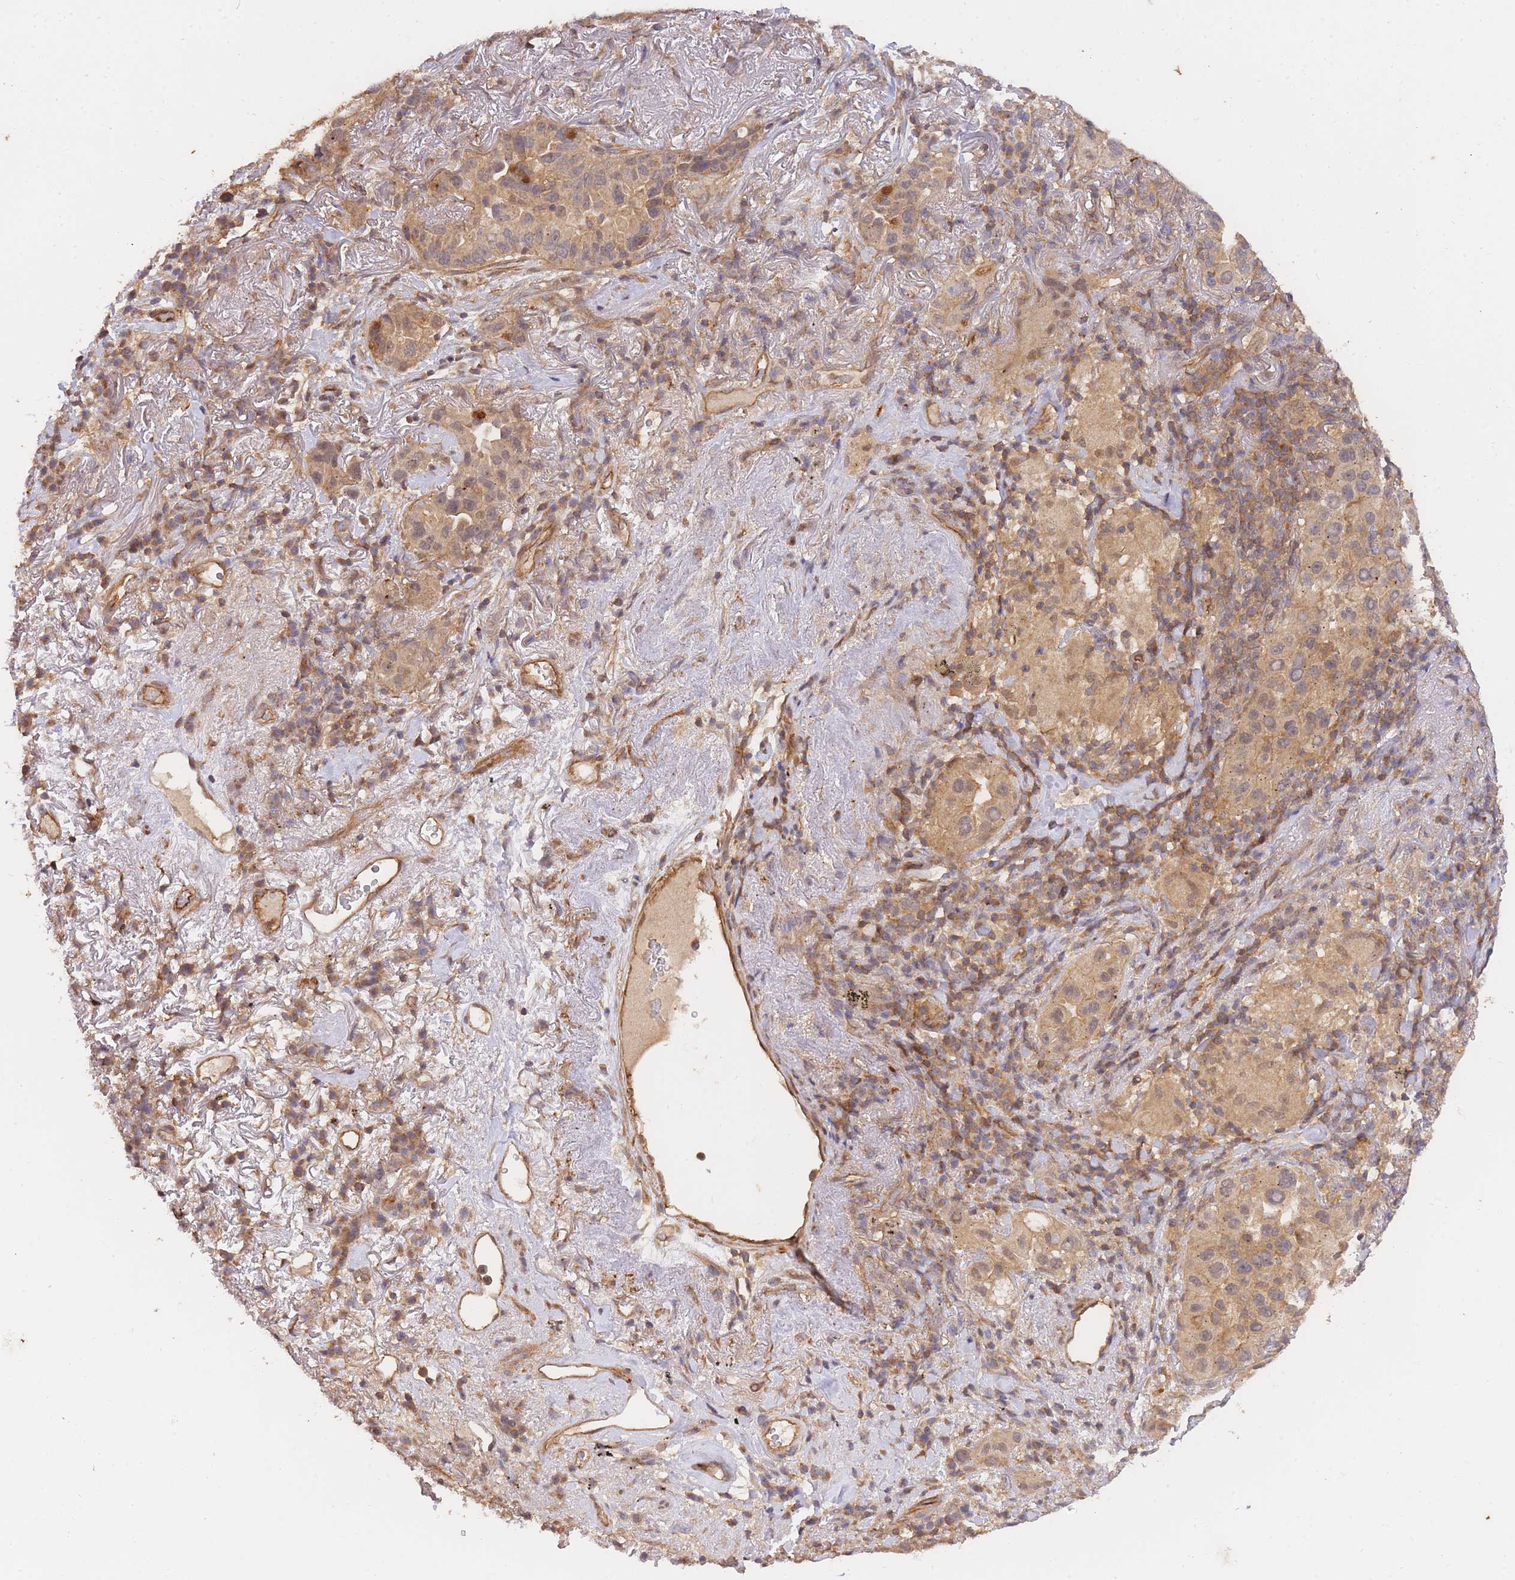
{"staining": {"intensity": "moderate", "quantity": ">75%", "location": "cytoplasmic/membranous"}, "tissue": "lung cancer", "cell_type": "Tumor cells", "image_type": "cancer", "snomed": [{"axis": "morphology", "description": "Adenocarcinoma, NOS"}, {"axis": "topography", "description": "Lung"}], "caption": "Lung adenocarcinoma tissue exhibits moderate cytoplasmic/membranous staining in about >75% of tumor cells, visualized by immunohistochemistry.", "gene": "ST8SIA4", "patient": {"sex": "female", "age": 69}}